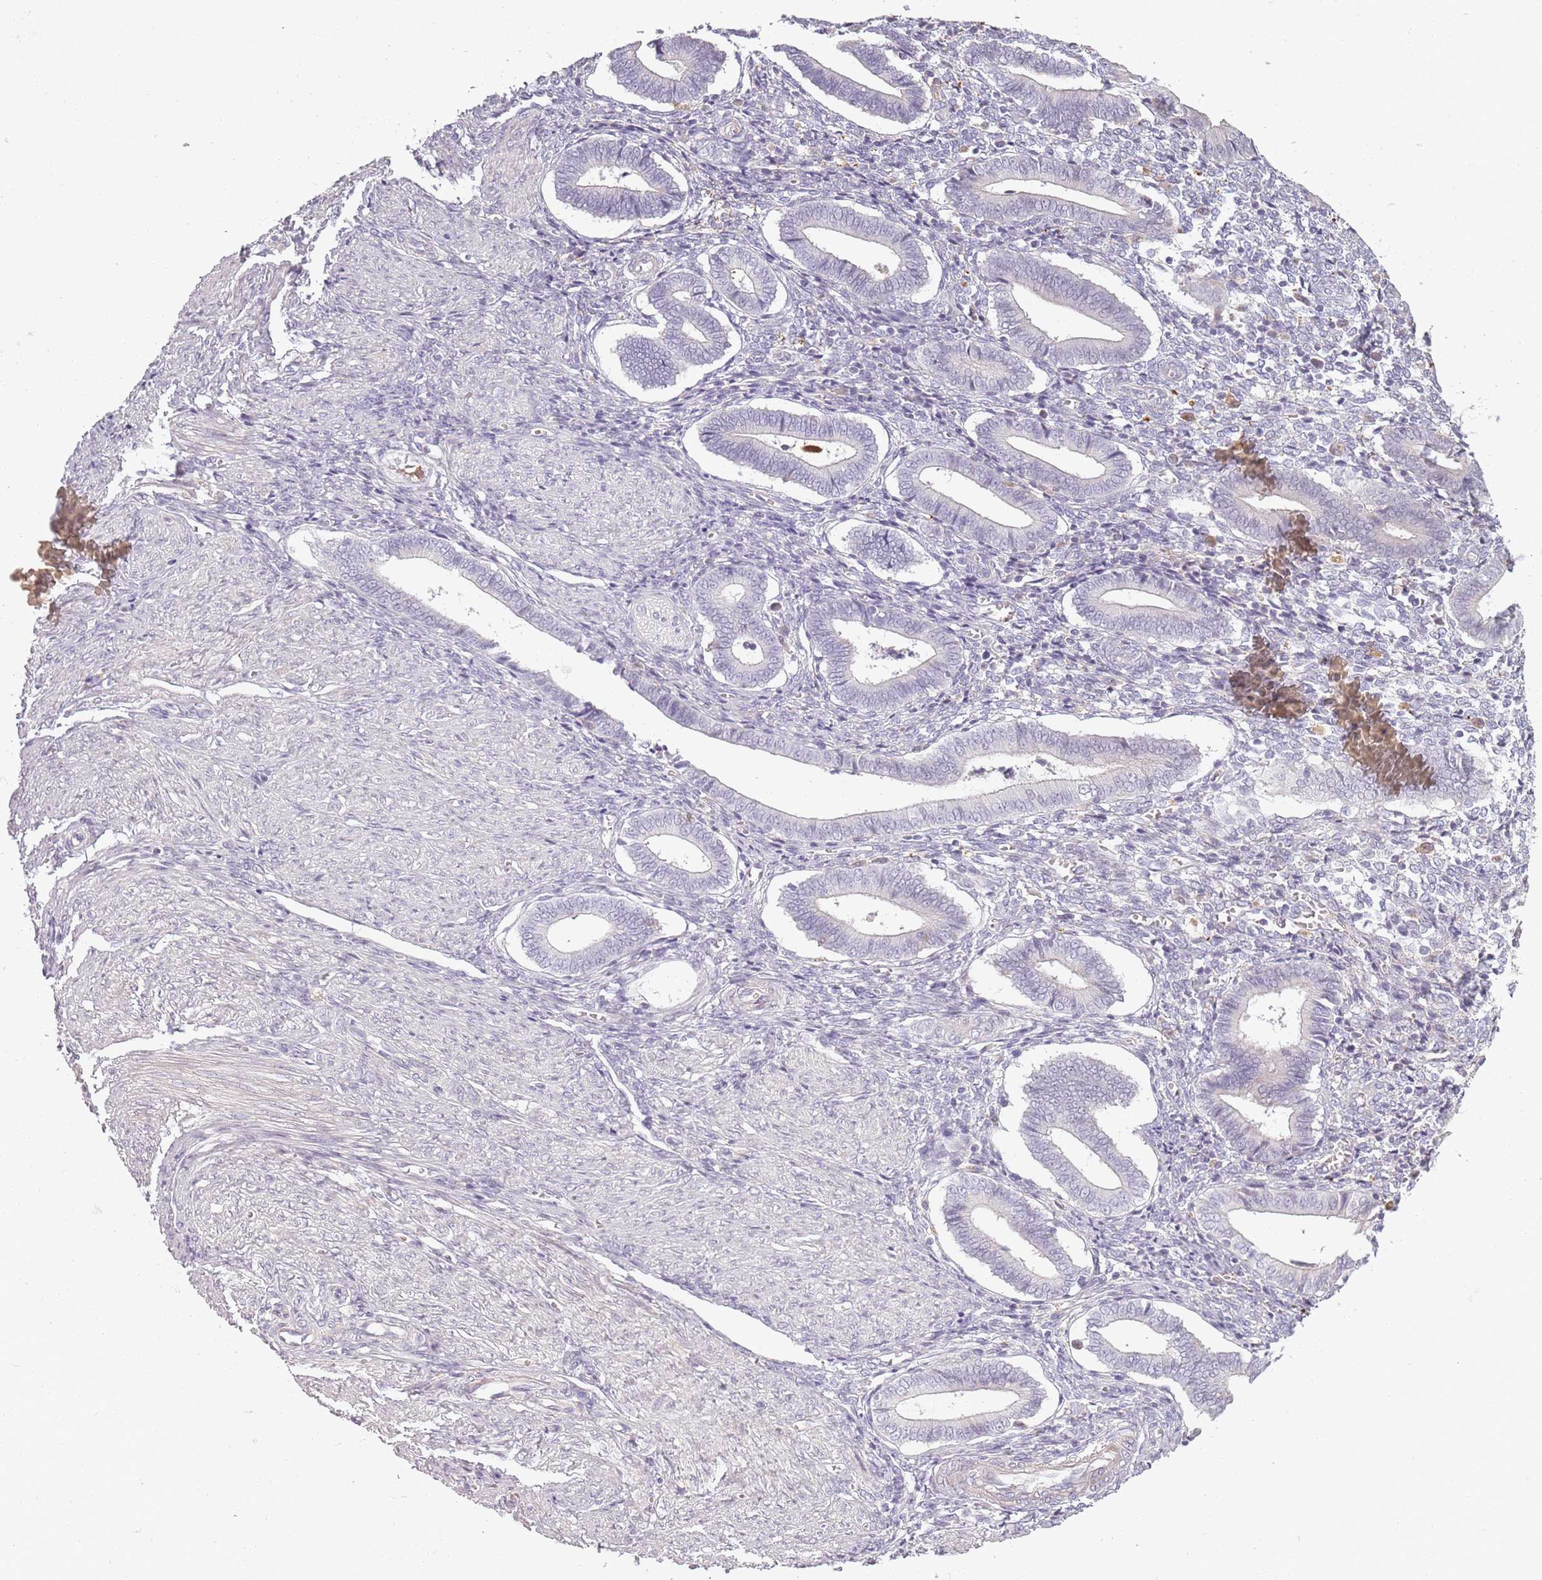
{"staining": {"intensity": "negative", "quantity": "none", "location": "none"}, "tissue": "endometrium", "cell_type": "Cells in endometrial stroma", "image_type": "normal", "snomed": [{"axis": "morphology", "description": "Normal tissue, NOS"}, {"axis": "topography", "description": "Other"}, {"axis": "topography", "description": "Endometrium"}], "caption": "Cells in endometrial stroma are negative for protein expression in normal human endometrium. Brightfield microscopy of immunohistochemistry stained with DAB (3,3'-diaminobenzidine) (brown) and hematoxylin (blue), captured at high magnification.", "gene": "CC2D2B", "patient": {"sex": "female", "age": 44}}